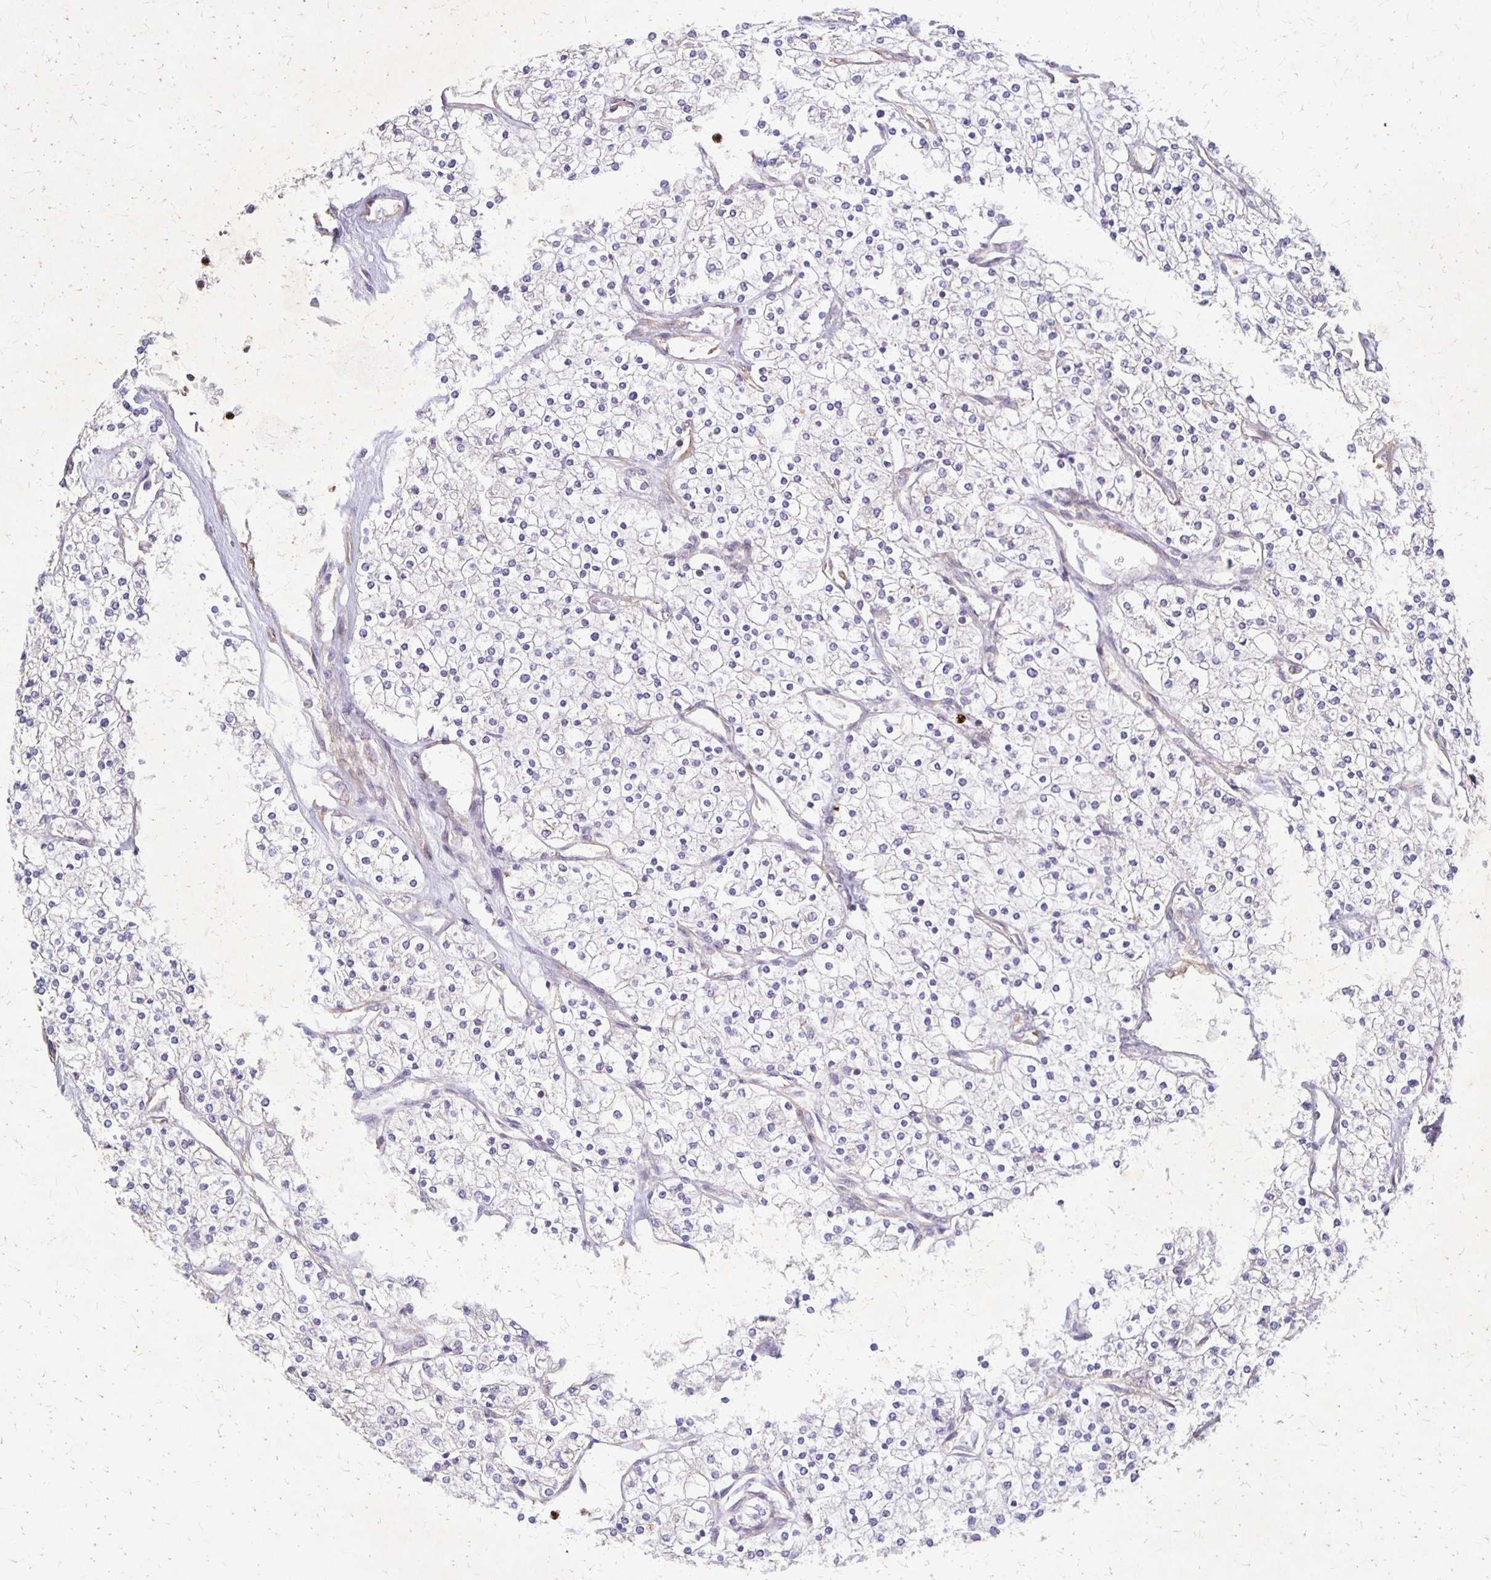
{"staining": {"intensity": "negative", "quantity": "none", "location": "none"}, "tissue": "renal cancer", "cell_type": "Tumor cells", "image_type": "cancer", "snomed": [{"axis": "morphology", "description": "Adenocarcinoma, NOS"}, {"axis": "topography", "description": "Kidney"}], "caption": "DAB immunohistochemical staining of adenocarcinoma (renal) displays no significant expression in tumor cells. The staining was performed using DAB (3,3'-diaminobenzidine) to visualize the protein expression in brown, while the nuclei were stained in blue with hematoxylin (Magnification: 20x).", "gene": "EIF4EBP2", "patient": {"sex": "male", "age": 80}}